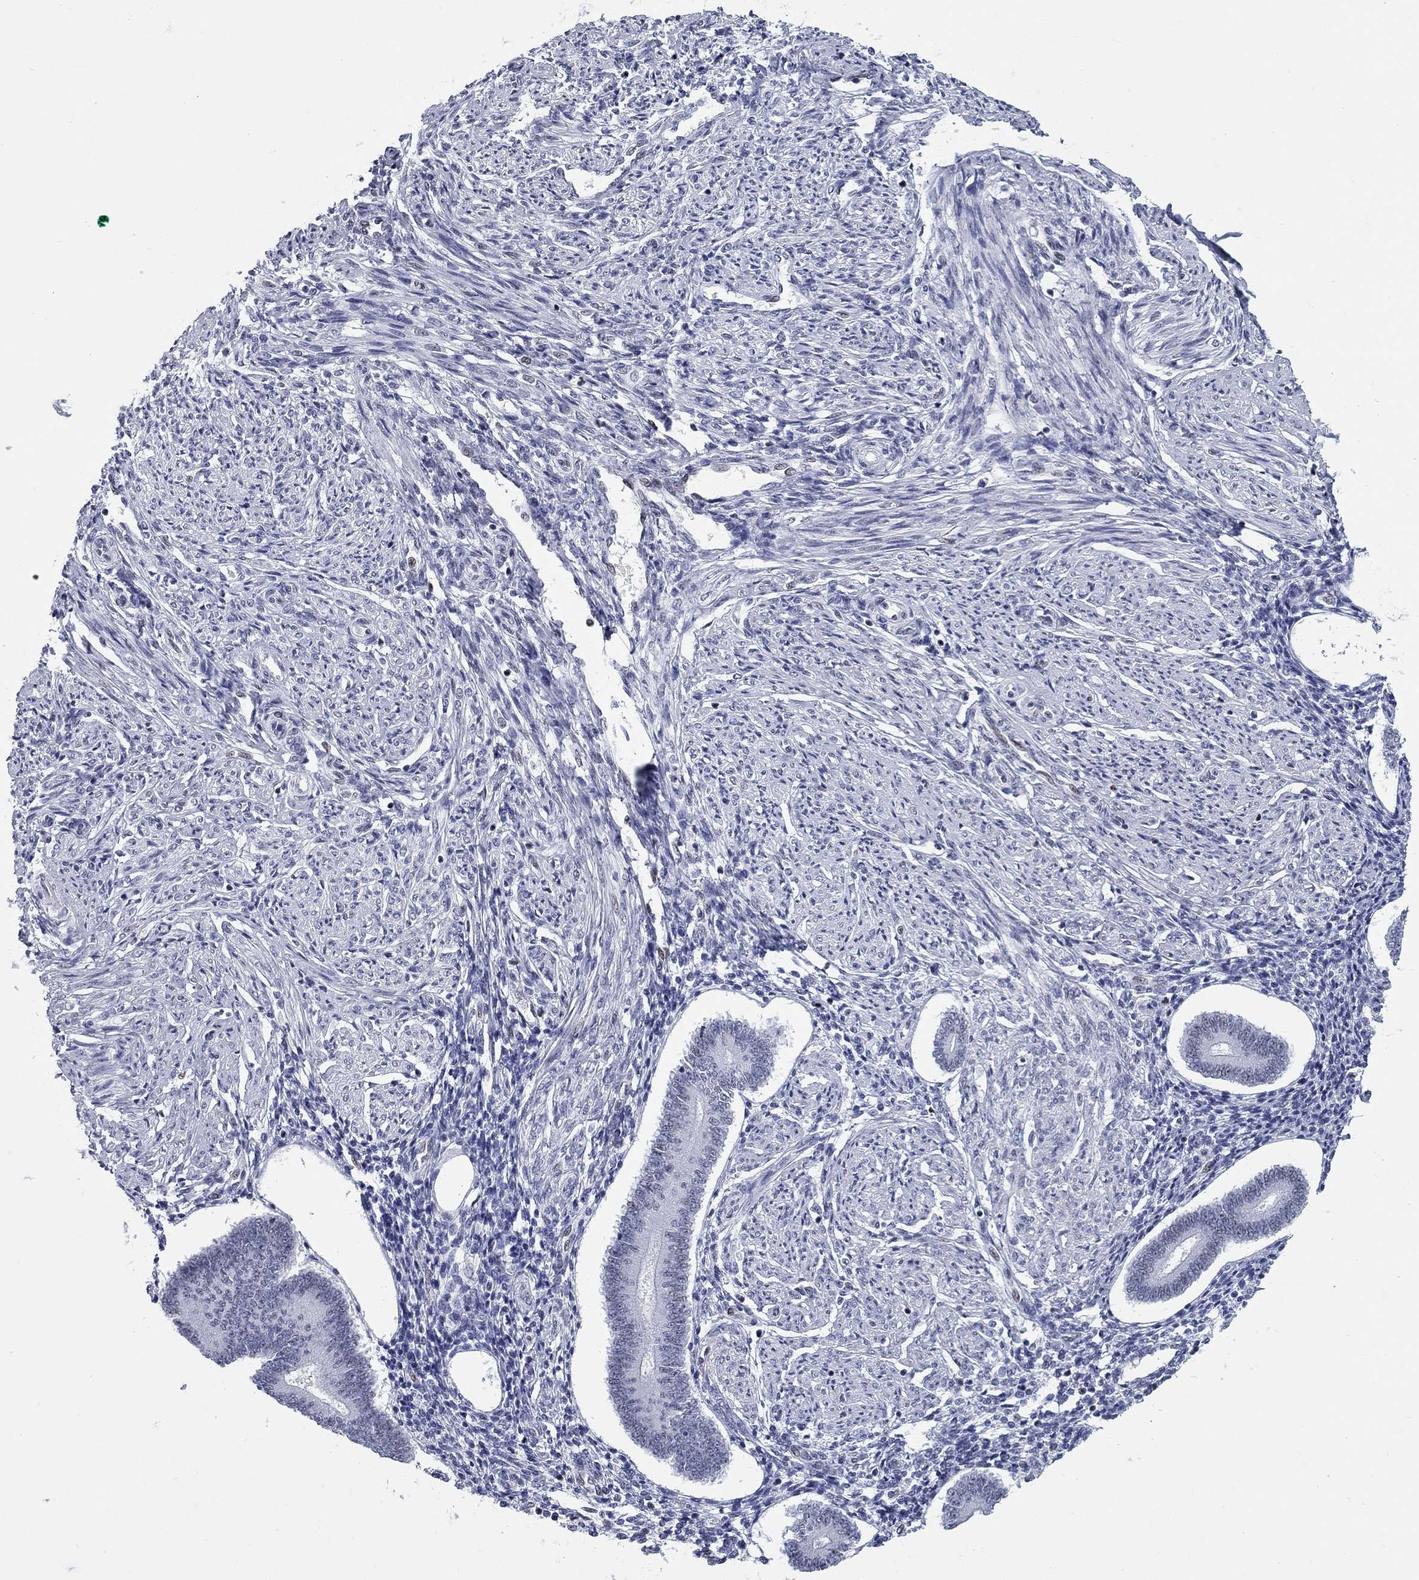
{"staining": {"intensity": "negative", "quantity": "none", "location": "none"}, "tissue": "endometrium", "cell_type": "Cells in endometrial stroma", "image_type": "normal", "snomed": [{"axis": "morphology", "description": "Normal tissue, NOS"}, {"axis": "topography", "description": "Endometrium"}], "caption": "A high-resolution micrograph shows immunohistochemistry staining of normal endometrium, which displays no significant expression in cells in endometrial stroma. (DAB (3,3'-diaminobenzidine) immunohistochemistry with hematoxylin counter stain).", "gene": "ASF1B", "patient": {"sex": "female", "age": 40}}